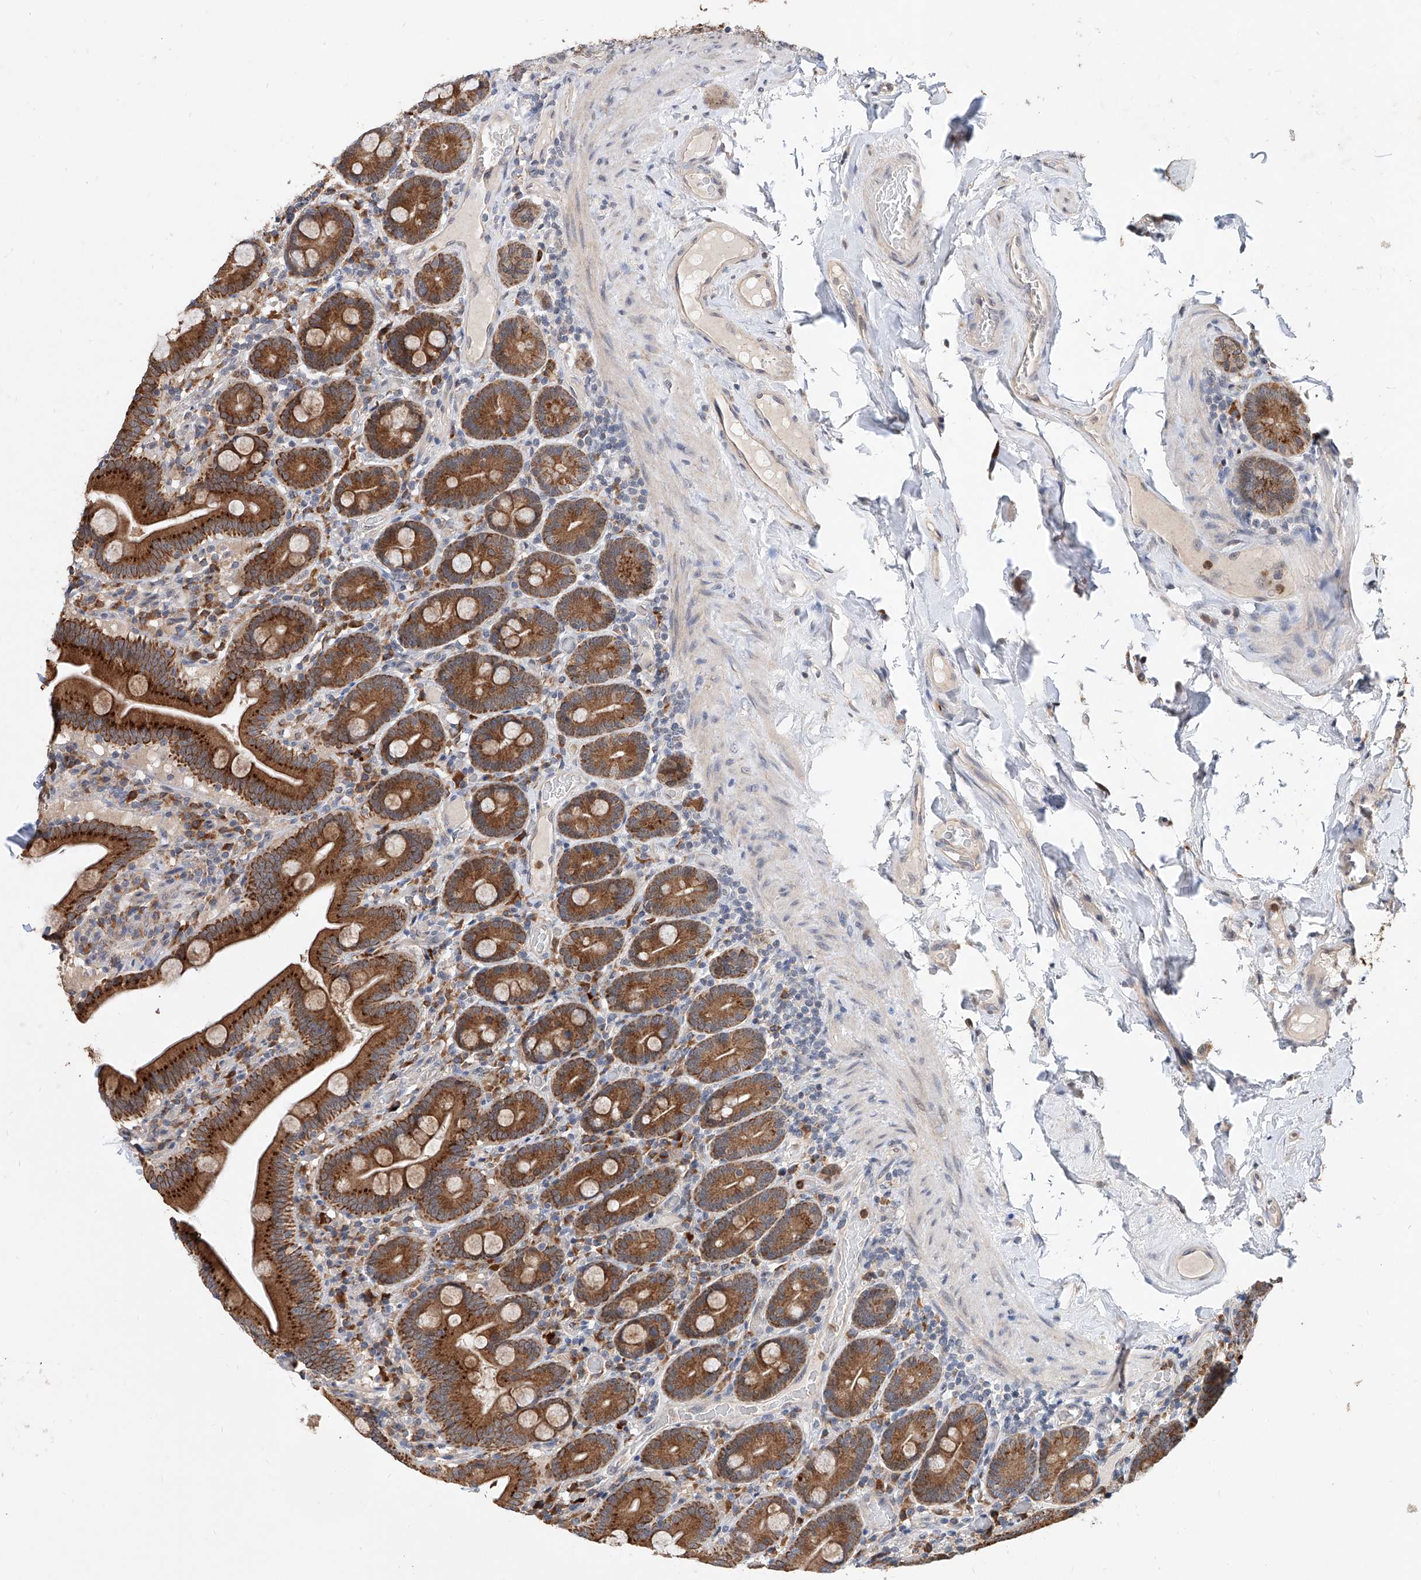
{"staining": {"intensity": "strong", "quantity": ">75%", "location": "cytoplasmic/membranous"}, "tissue": "duodenum", "cell_type": "Glandular cells", "image_type": "normal", "snomed": [{"axis": "morphology", "description": "Normal tissue, NOS"}, {"axis": "topography", "description": "Duodenum"}], "caption": "This is a photomicrograph of IHC staining of unremarkable duodenum, which shows strong staining in the cytoplasmic/membranous of glandular cells.", "gene": "MFSD4B", "patient": {"sex": "male", "age": 55}}